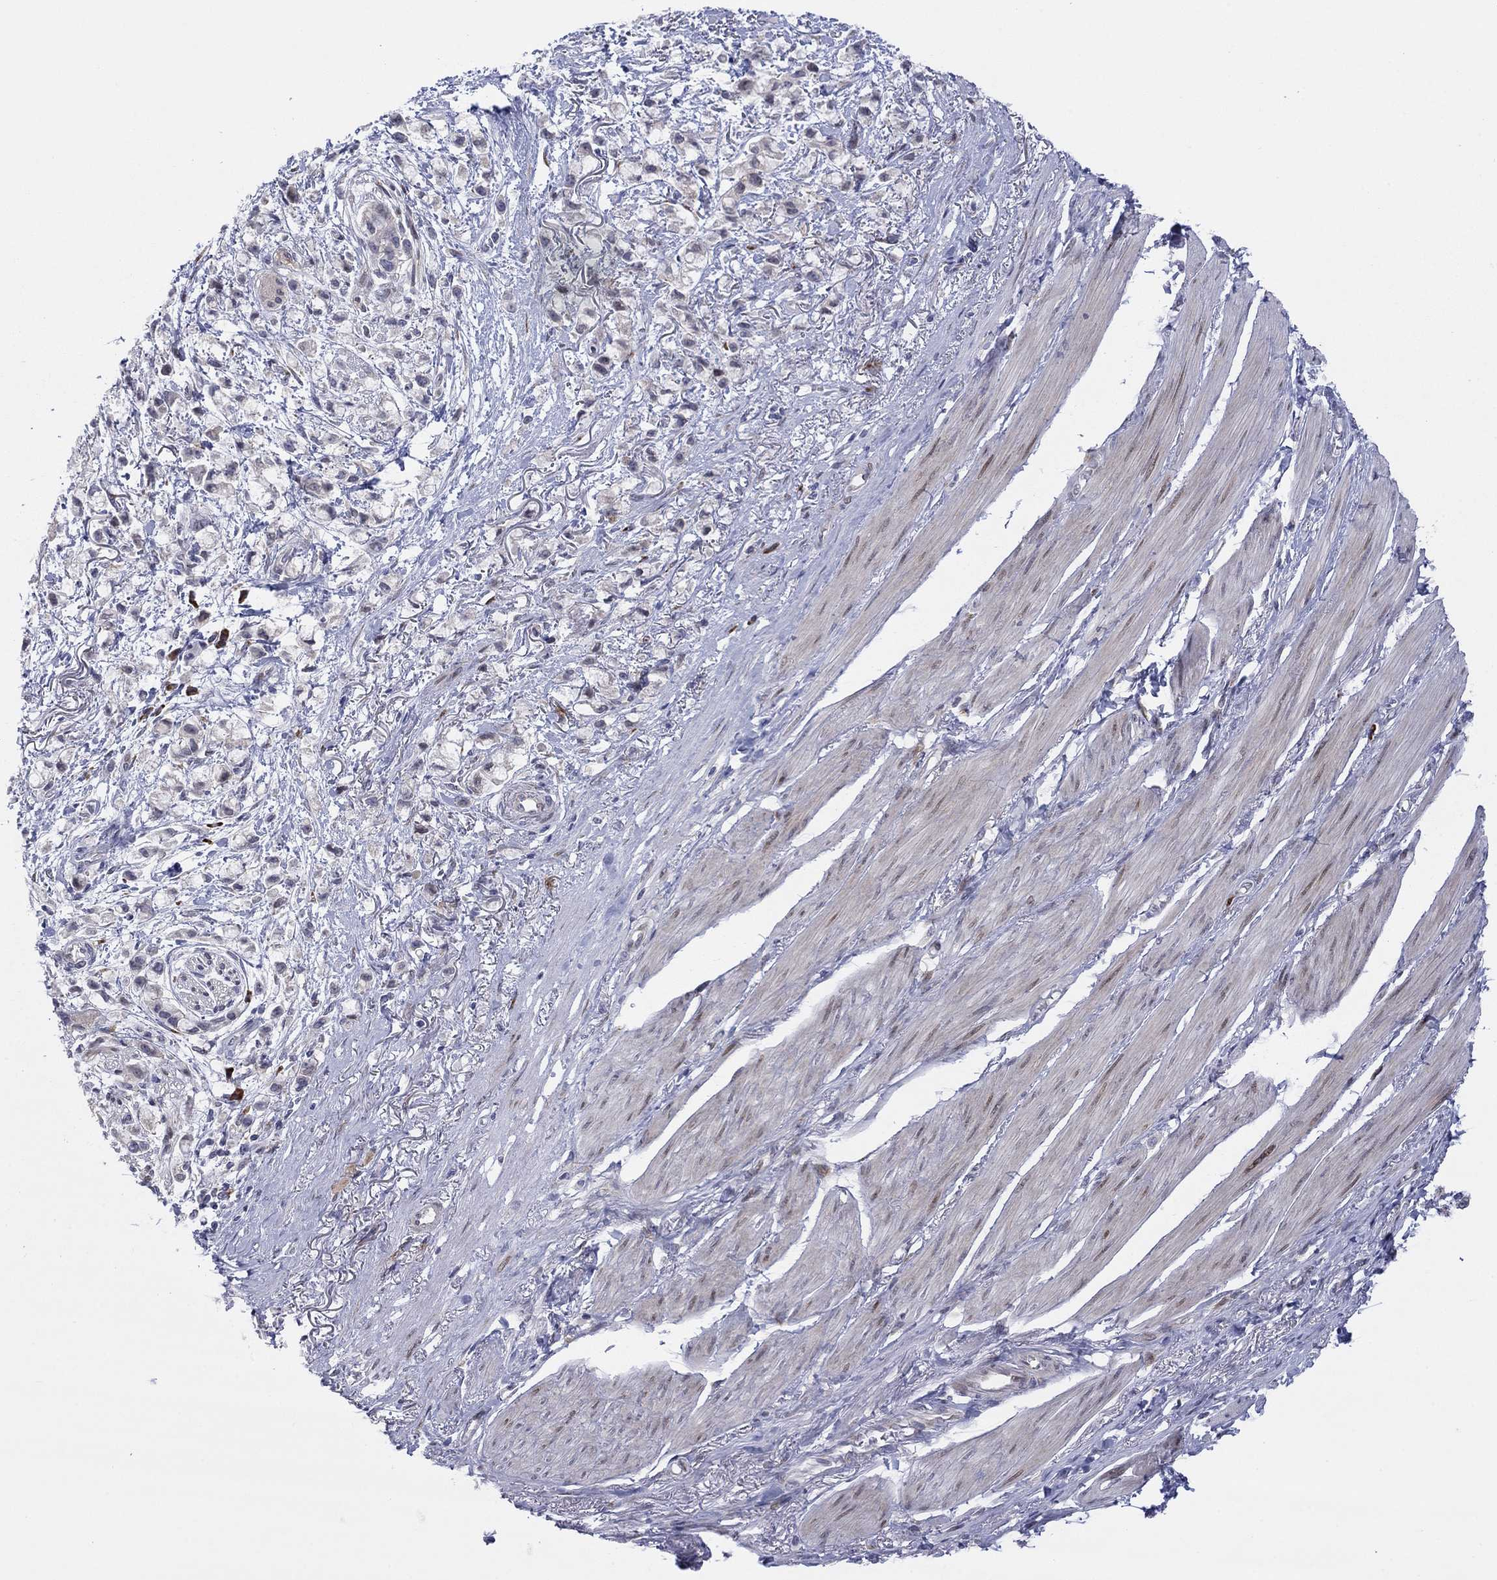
{"staining": {"intensity": "negative", "quantity": "none", "location": "none"}, "tissue": "stomach cancer", "cell_type": "Tumor cells", "image_type": "cancer", "snomed": [{"axis": "morphology", "description": "Adenocarcinoma, NOS"}, {"axis": "topography", "description": "Stomach"}], "caption": "Tumor cells are negative for brown protein staining in stomach cancer (adenocarcinoma). (Brightfield microscopy of DAB (3,3'-diaminobenzidine) immunohistochemistry (IHC) at high magnification).", "gene": "TTC21B", "patient": {"sex": "female", "age": 81}}